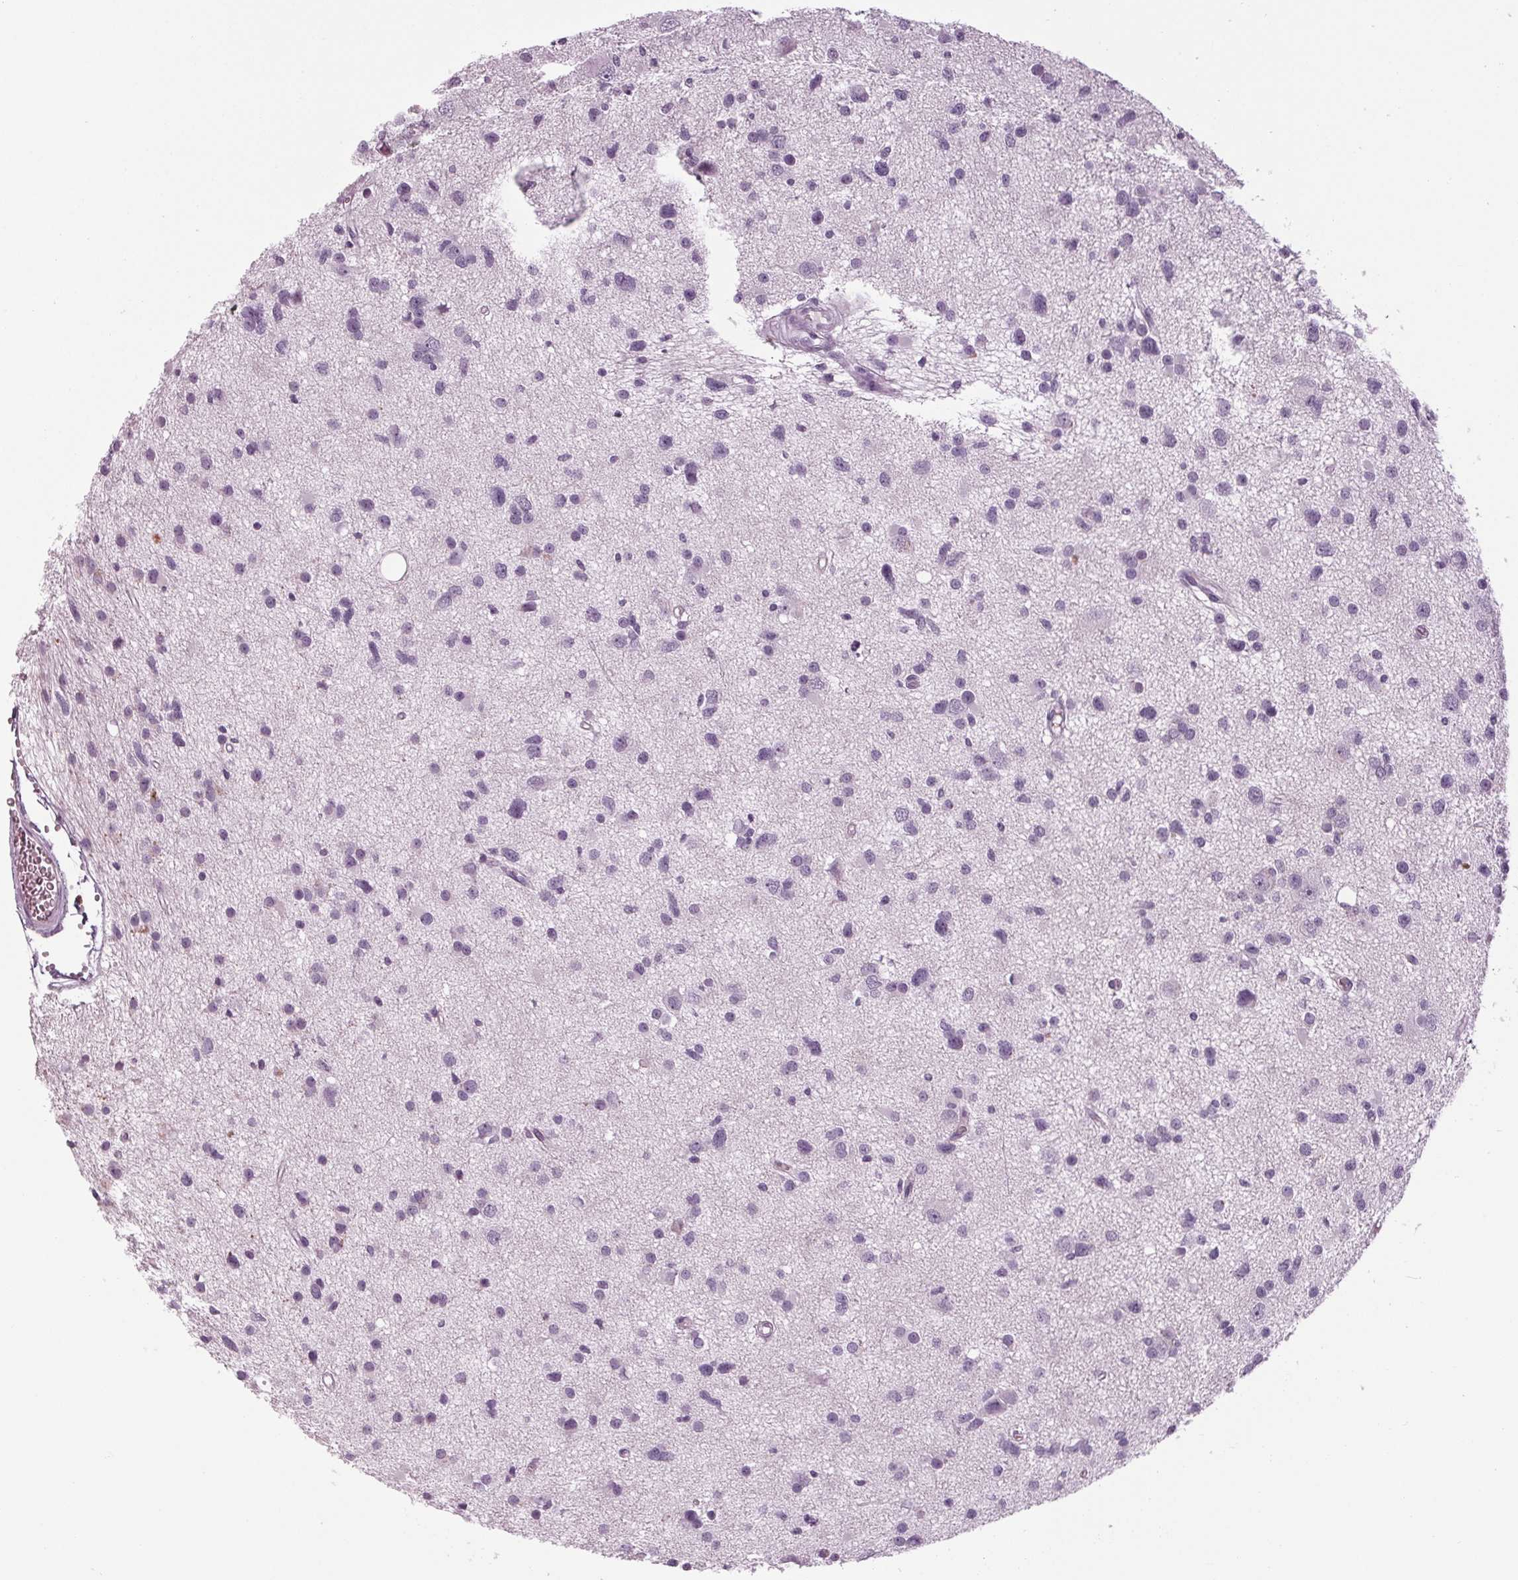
{"staining": {"intensity": "negative", "quantity": "none", "location": "none"}, "tissue": "glioma", "cell_type": "Tumor cells", "image_type": "cancer", "snomed": [{"axis": "morphology", "description": "Glioma, malignant, High grade"}, {"axis": "topography", "description": "Brain"}], "caption": "Immunohistochemical staining of human malignant glioma (high-grade) shows no significant positivity in tumor cells.", "gene": "CYP3A43", "patient": {"sex": "male", "age": 54}}